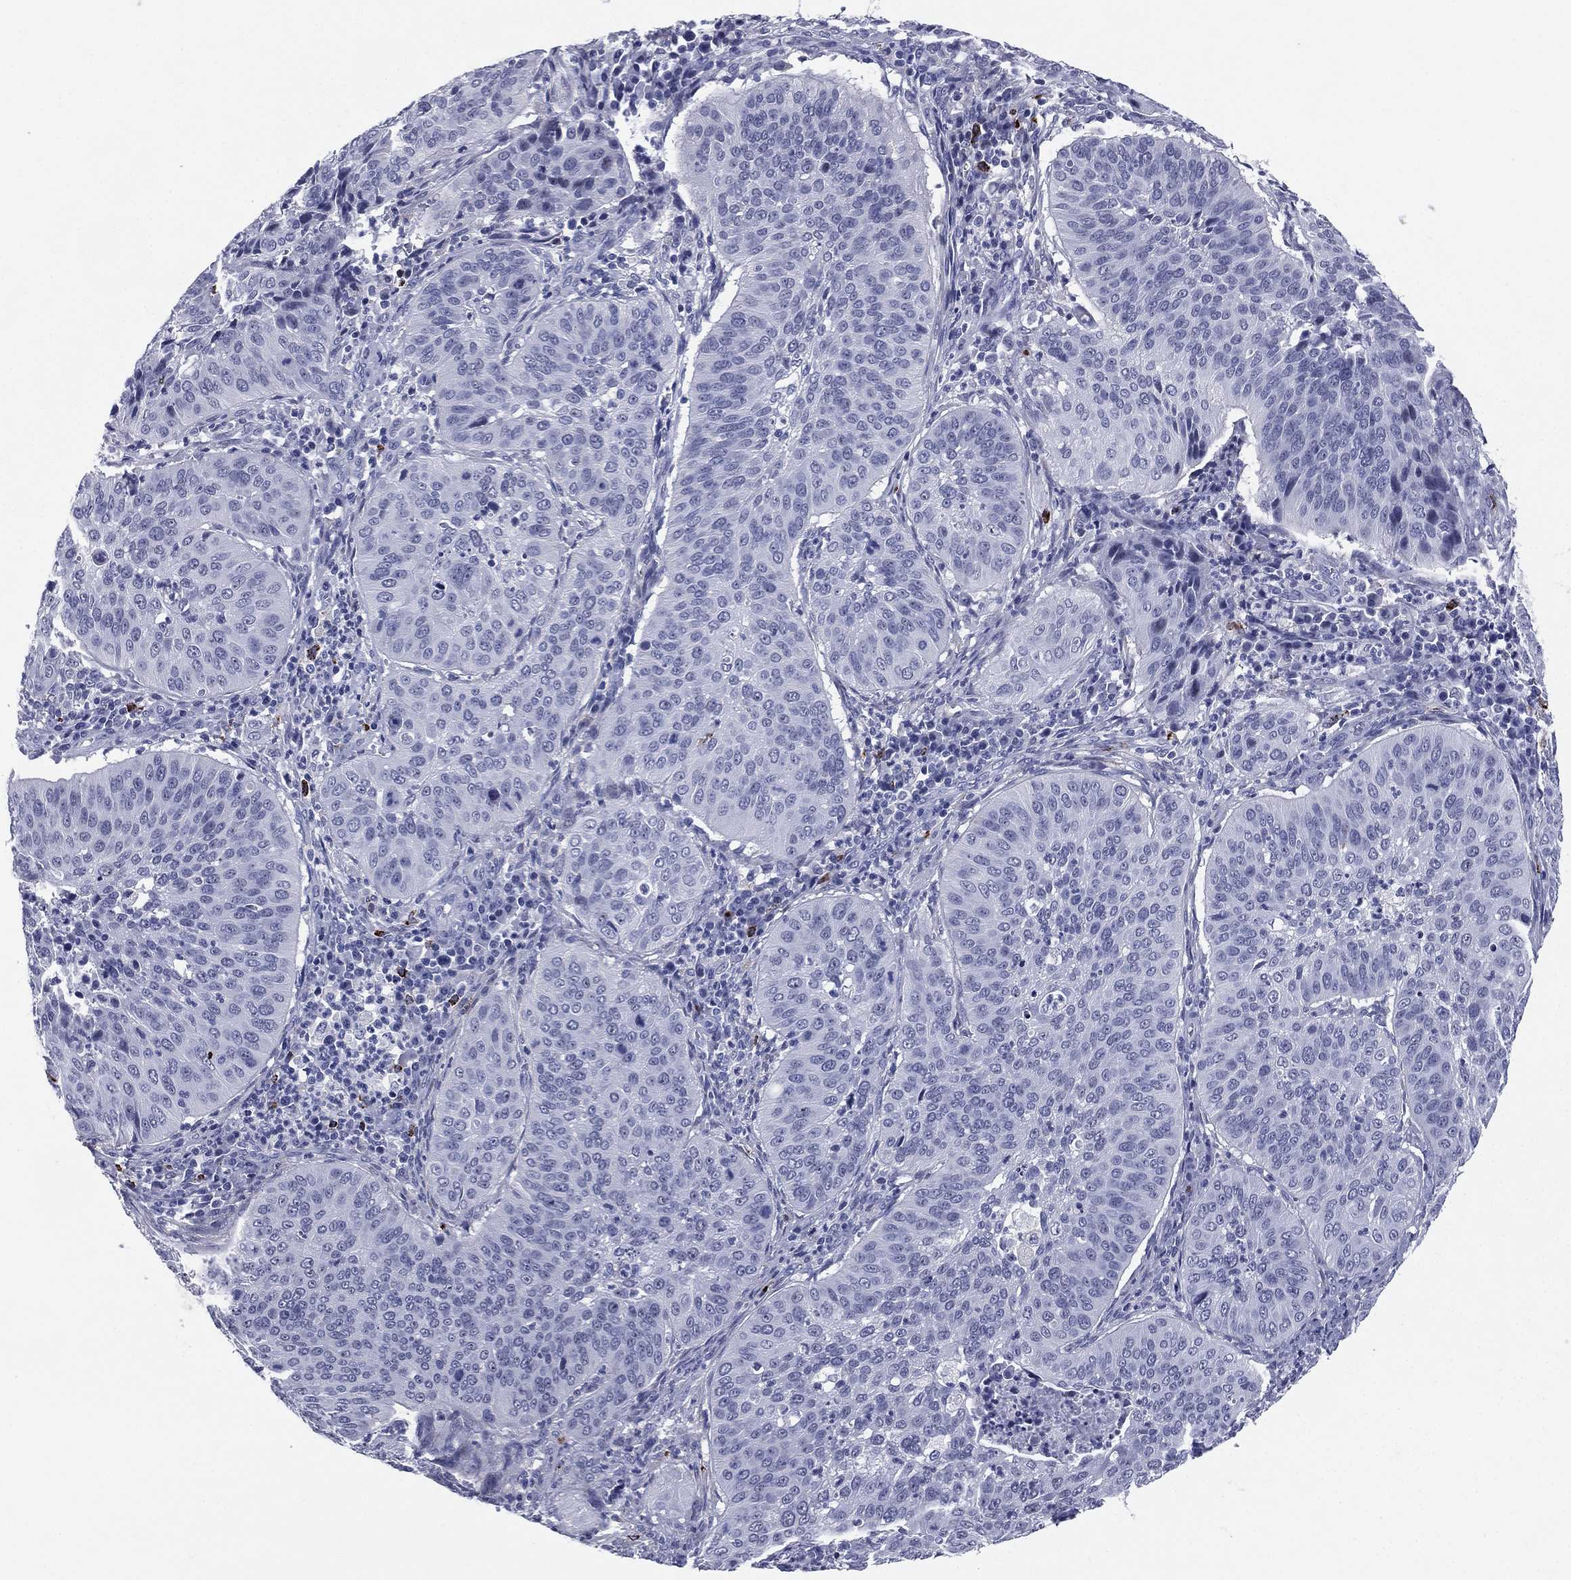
{"staining": {"intensity": "negative", "quantity": "none", "location": "none"}, "tissue": "cervical cancer", "cell_type": "Tumor cells", "image_type": "cancer", "snomed": [{"axis": "morphology", "description": "Normal tissue, NOS"}, {"axis": "morphology", "description": "Squamous cell carcinoma, NOS"}, {"axis": "topography", "description": "Cervix"}], "caption": "Immunohistochemistry of human cervical cancer (squamous cell carcinoma) exhibits no expression in tumor cells. (Brightfield microscopy of DAB immunohistochemistry at high magnification).", "gene": "HLA-DOA", "patient": {"sex": "female", "age": 39}}